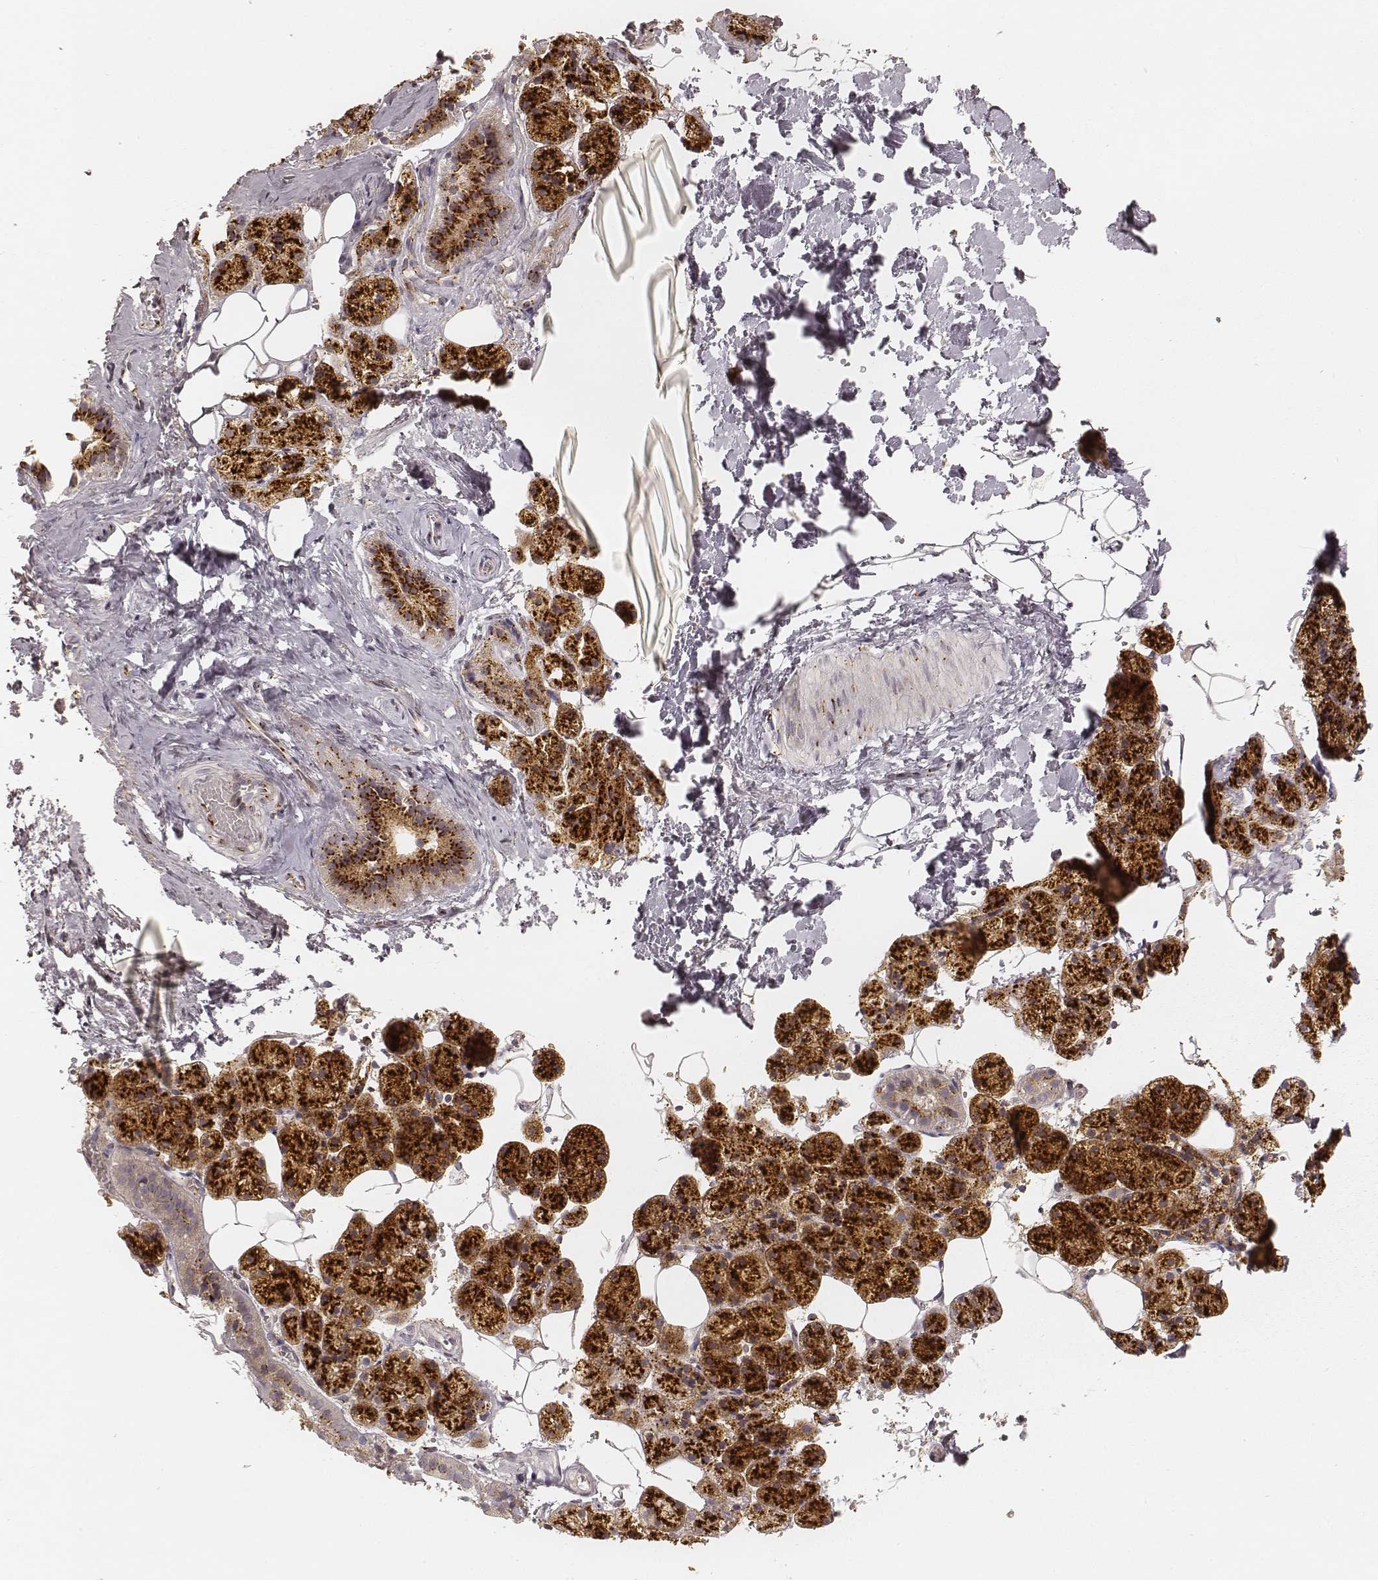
{"staining": {"intensity": "strong", "quantity": ">75%", "location": "cytoplasmic/membranous"}, "tissue": "salivary gland", "cell_type": "Glandular cells", "image_type": "normal", "snomed": [{"axis": "morphology", "description": "Normal tissue, NOS"}, {"axis": "topography", "description": "Salivary gland"}], "caption": "IHC image of unremarkable human salivary gland stained for a protein (brown), which shows high levels of strong cytoplasmic/membranous expression in about >75% of glandular cells.", "gene": "GORASP2", "patient": {"sex": "male", "age": 38}}